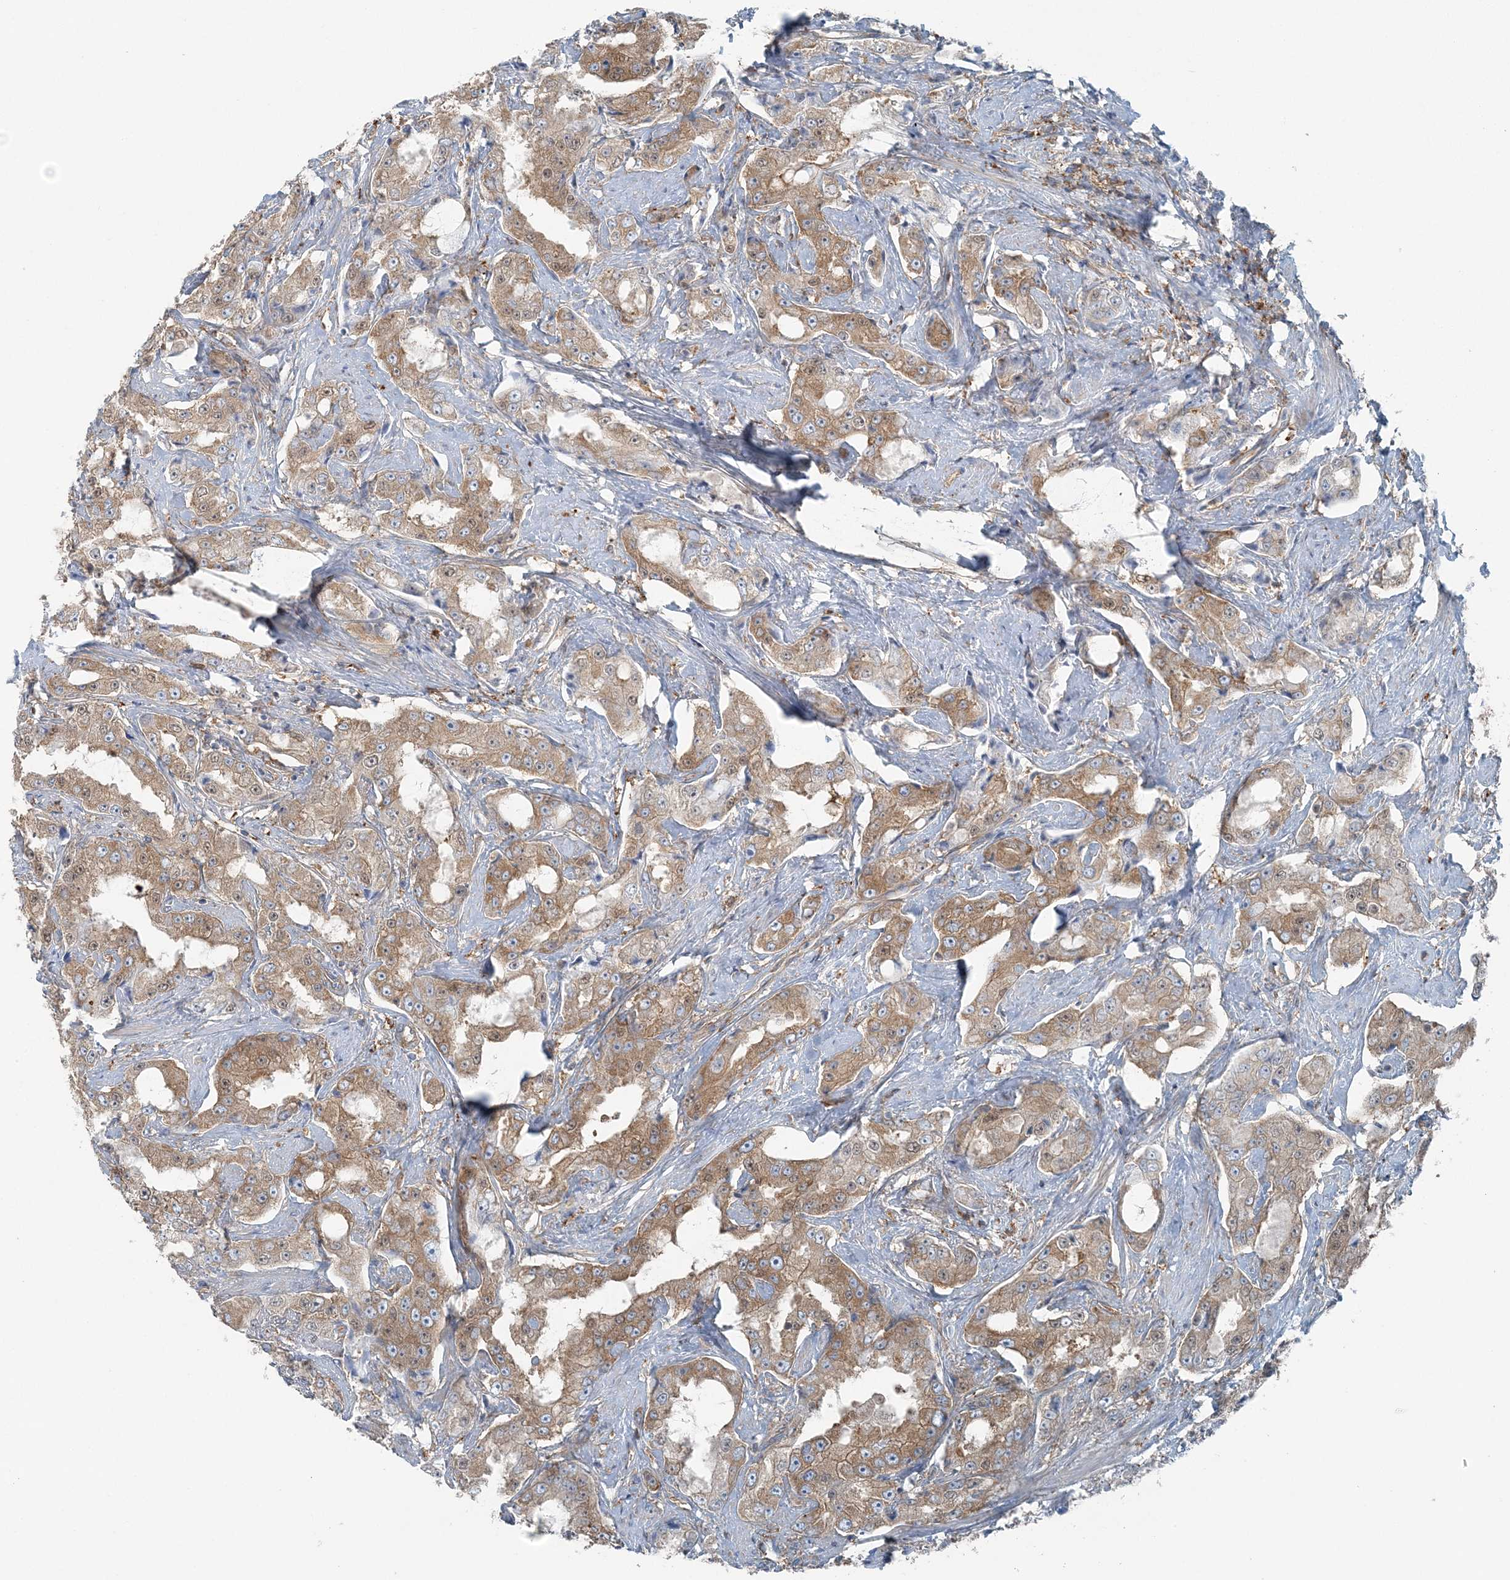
{"staining": {"intensity": "moderate", "quantity": ">75%", "location": "cytoplasmic/membranous"}, "tissue": "prostate cancer", "cell_type": "Tumor cells", "image_type": "cancer", "snomed": [{"axis": "morphology", "description": "Adenocarcinoma, High grade"}, {"axis": "topography", "description": "Prostate"}], "caption": "There is medium levels of moderate cytoplasmic/membranous staining in tumor cells of high-grade adenocarcinoma (prostate), as demonstrated by immunohistochemical staining (brown color).", "gene": "SNX2", "patient": {"sex": "male", "age": 73}}